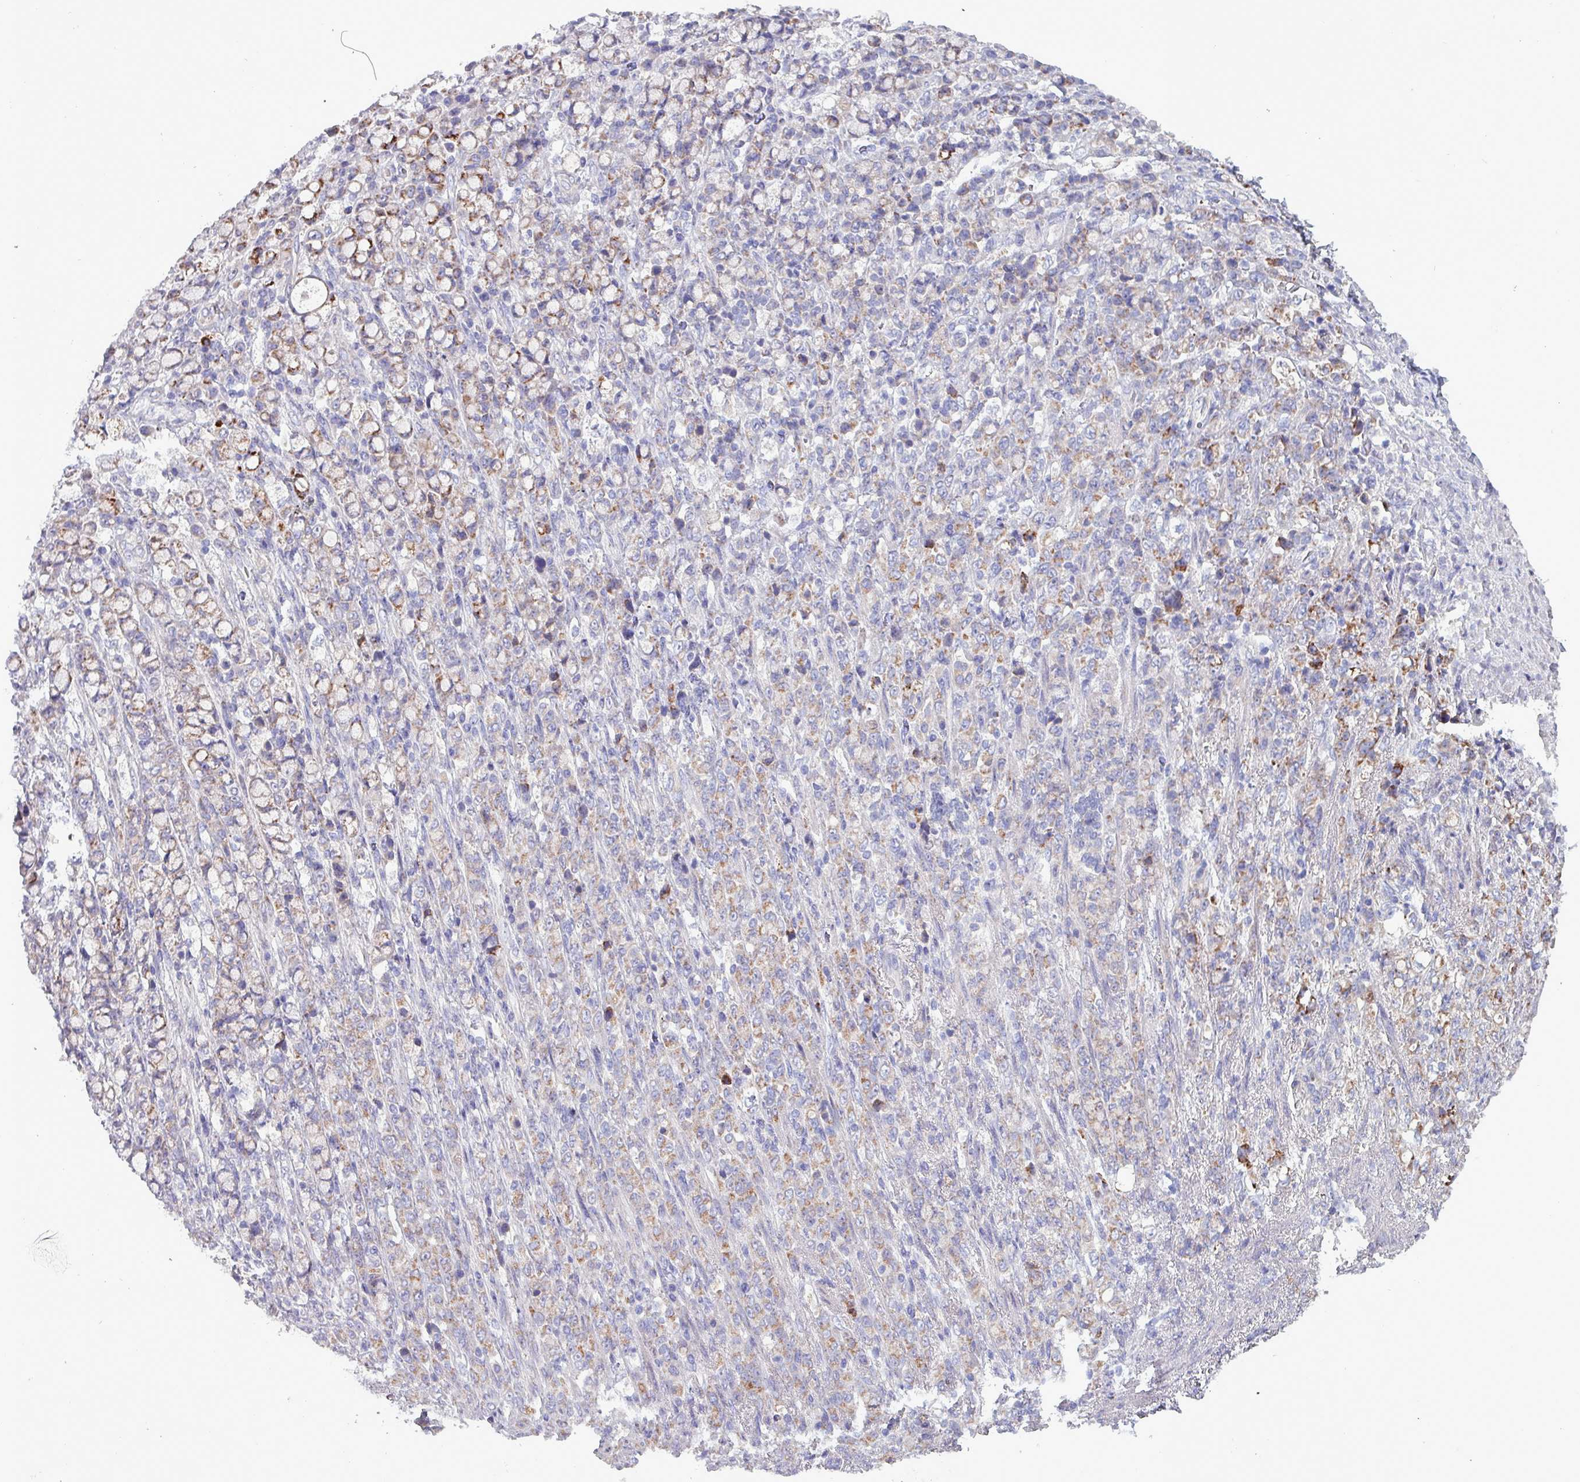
{"staining": {"intensity": "moderate", "quantity": "<25%", "location": "cytoplasmic/membranous"}, "tissue": "stomach cancer", "cell_type": "Tumor cells", "image_type": "cancer", "snomed": [{"axis": "morphology", "description": "Normal tissue, NOS"}, {"axis": "morphology", "description": "Adenocarcinoma, NOS"}, {"axis": "topography", "description": "Stomach"}], "caption": "A high-resolution photomicrograph shows IHC staining of stomach adenocarcinoma, which demonstrates moderate cytoplasmic/membranous expression in about <25% of tumor cells.", "gene": "HSD3B7", "patient": {"sex": "female", "age": 79}}